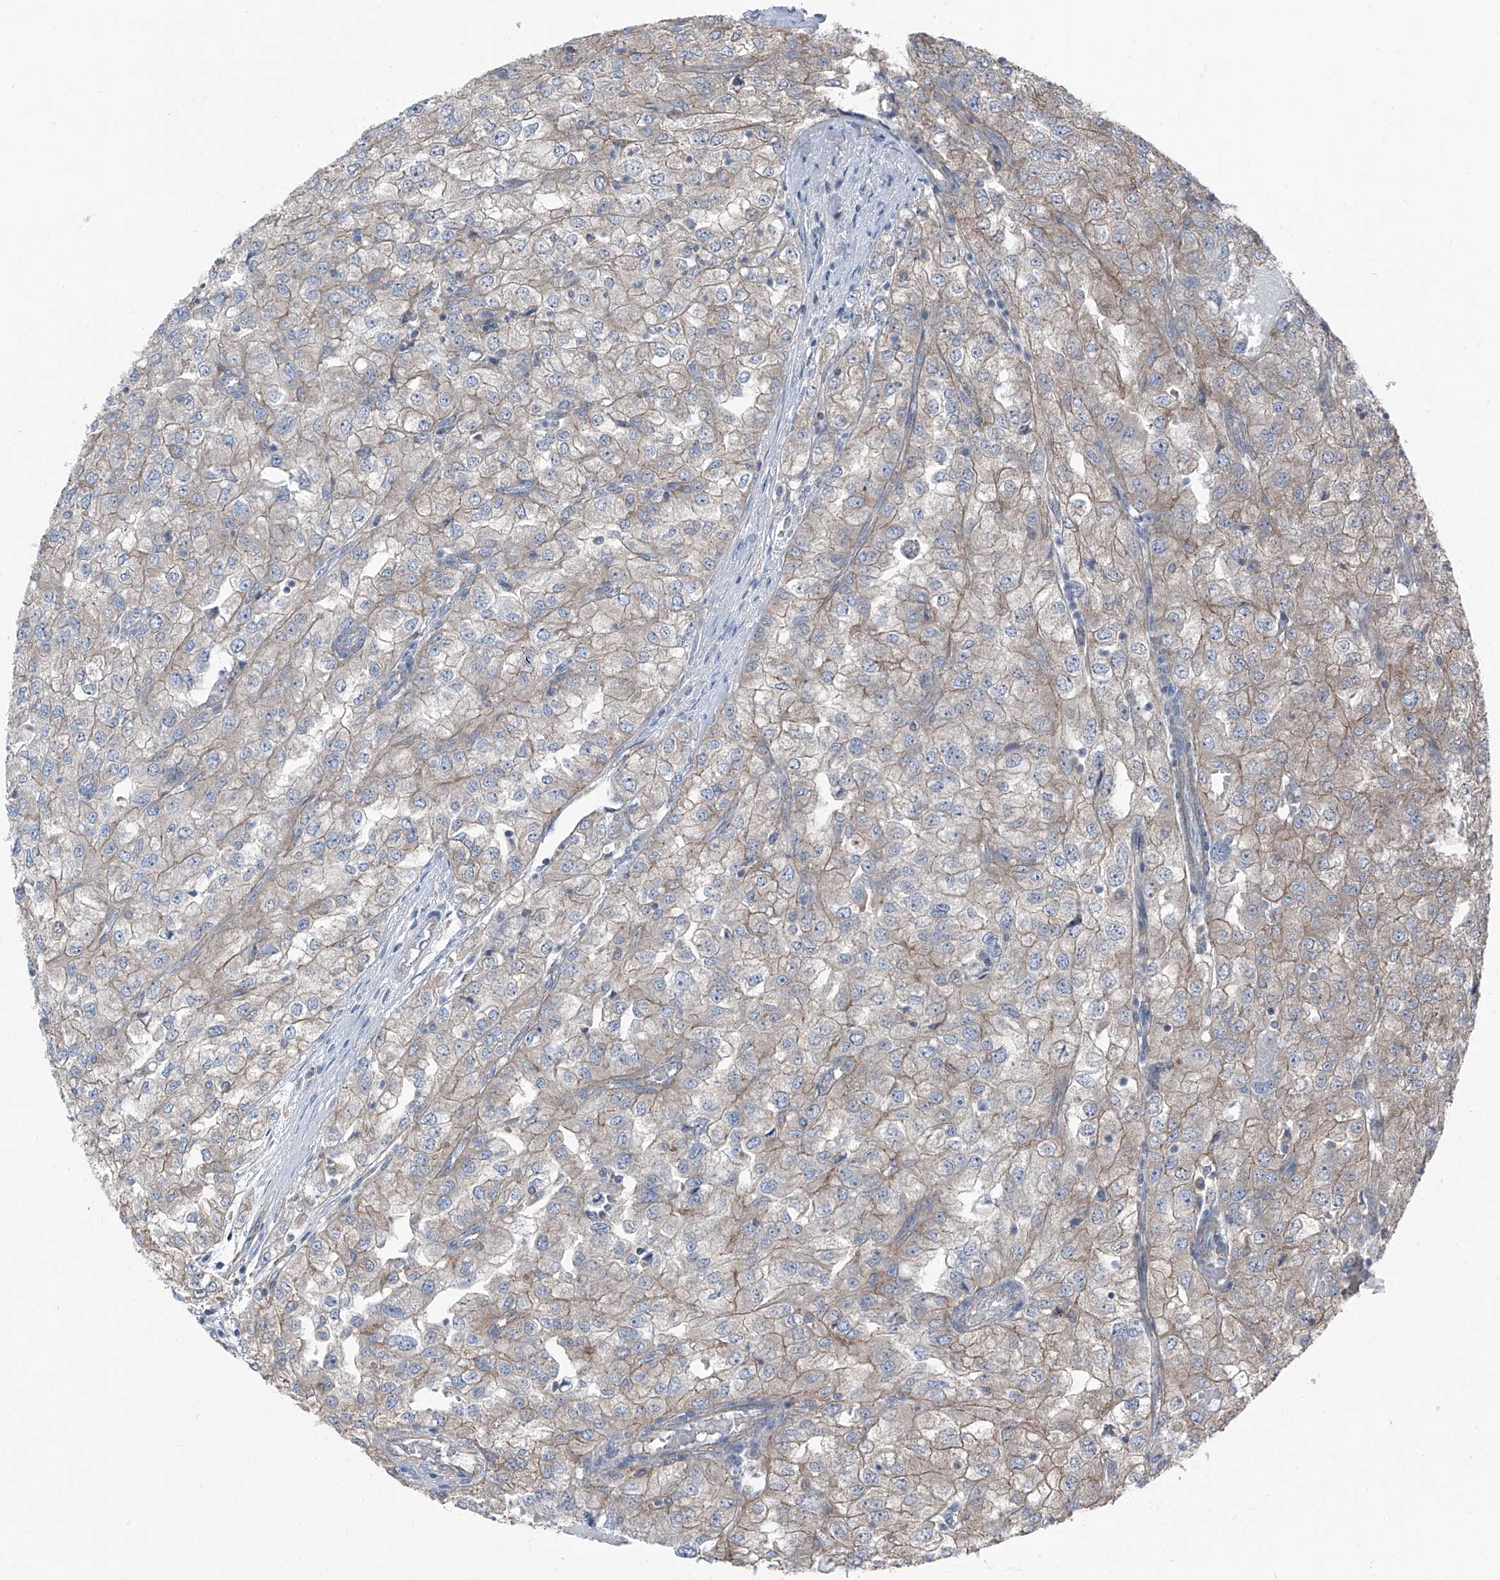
{"staining": {"intensity": "weak", "quantity": ">75%", "location": "cytoplasmic/membranous"}, "tissue": "renal cancer", "cell_type": "Tumor cells", "image_type": "cancer", "snomed": [{"axis": "morphology", "description": "Adenocarcinoma, NOS"}, {"axis": "topography", "description": "Kidney"}], "caption": "Tumor cells demonstrate weak cytoplasmic/membranous staining in approximately >75% of cells in adenocarcinoma (renal). The staining was performed using DAB (3,3'-diaminobenzidine), with brown indicating positive protein expression. Nuclei are stained blue with hematoxylin.", "gene": "GPR142", "patient": {"sex": "female", "age": 54}}